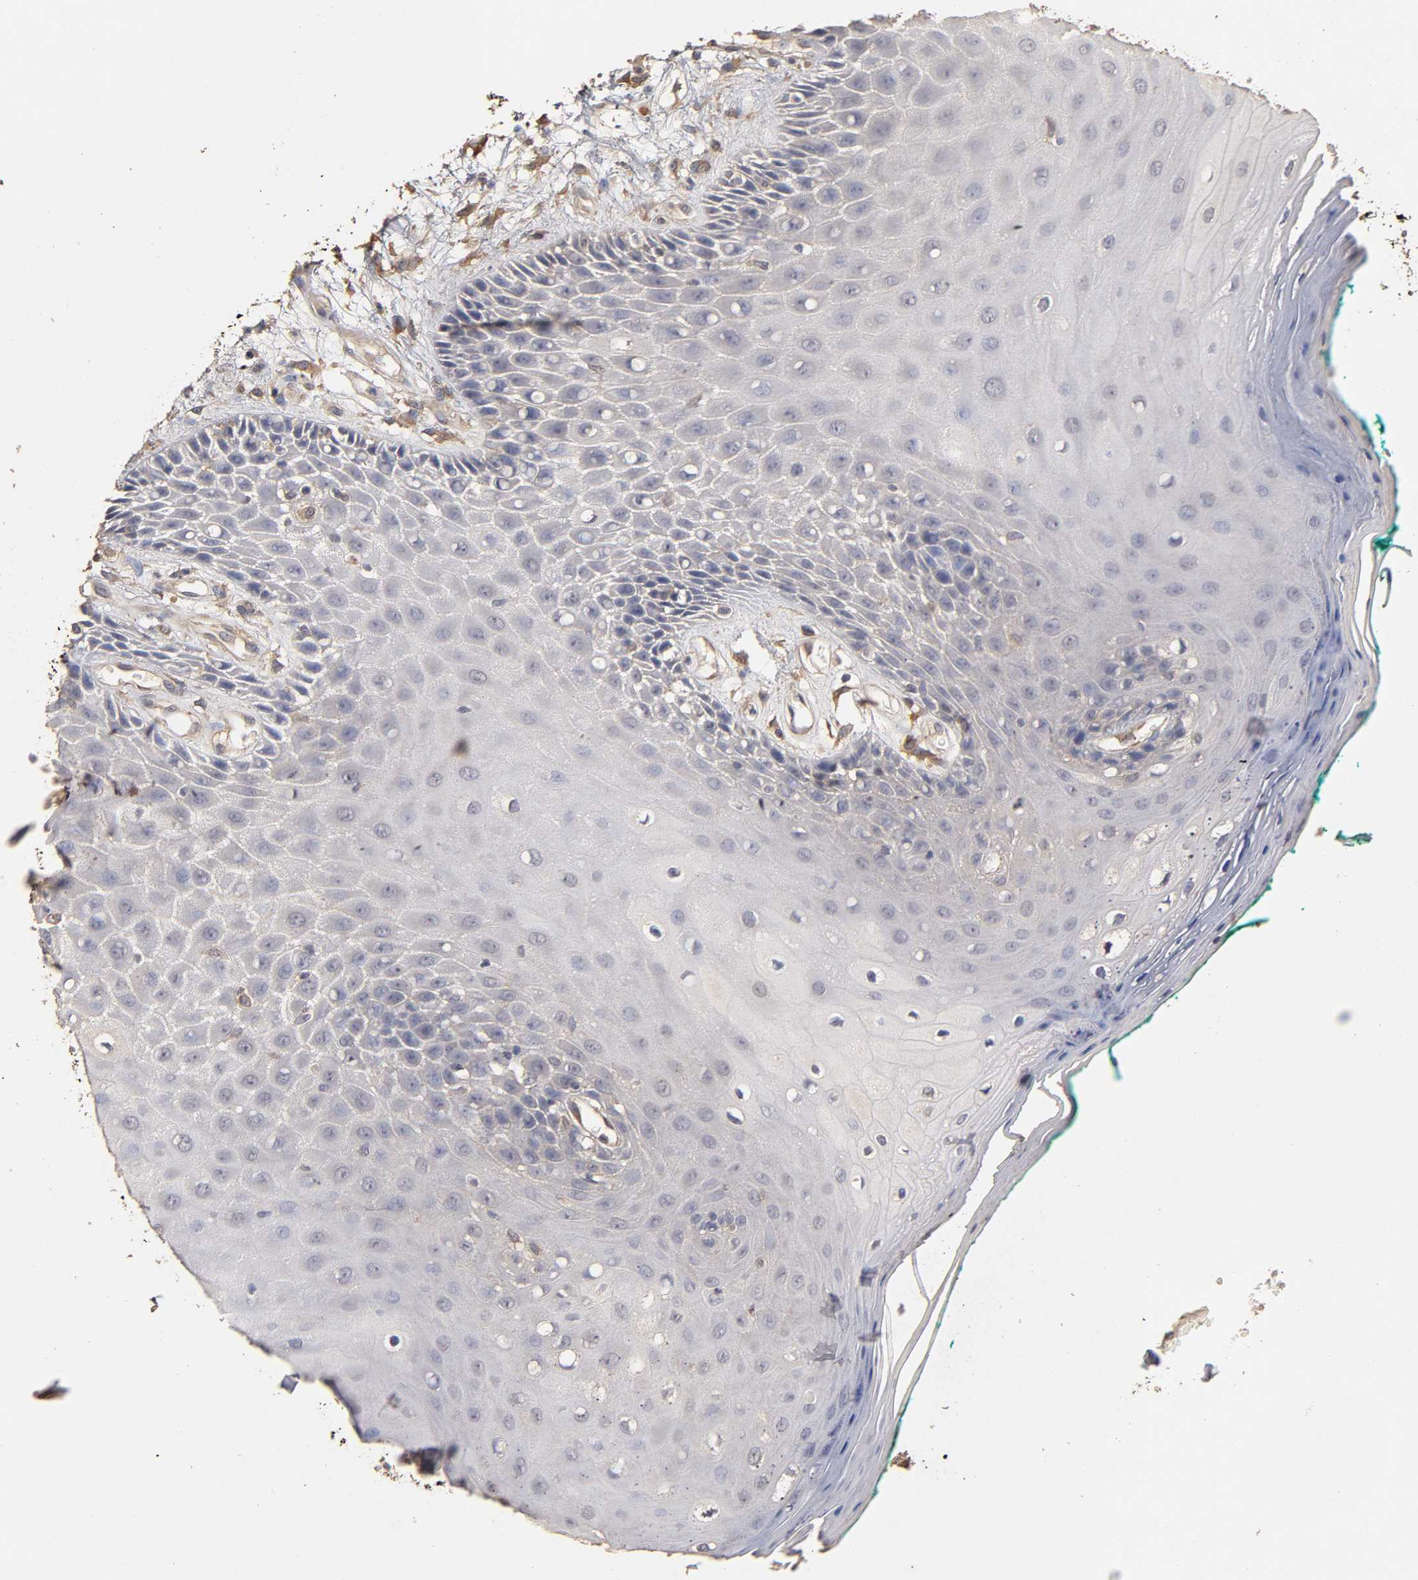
{"staining": {"intensity": "negative", "quantity": "none", "location": "none"}, "tissue": "oral mucosa", "cell_type": "Squamous epithelial cells", "image_type": "normal", "snomed": [{"axis": "morphology", "description": "Normal tissue, NOS"}, {"axis": "morphology", "description": "Squamous cell carcinoma, NOS"}, {"axis": "topography", "description": "Skeletal muscle"}, {"axis": "topography", "description": "Oral tissue"}, {"axis": "topography", "description": "Head-Neck"}], "caption": "A histopathology image of oral mucosa stained for a protein demonstrates no brown staining in squamous epithelial cells.", "gene": "VSIG4", "patient": {"sex": "female", "age": 84}}